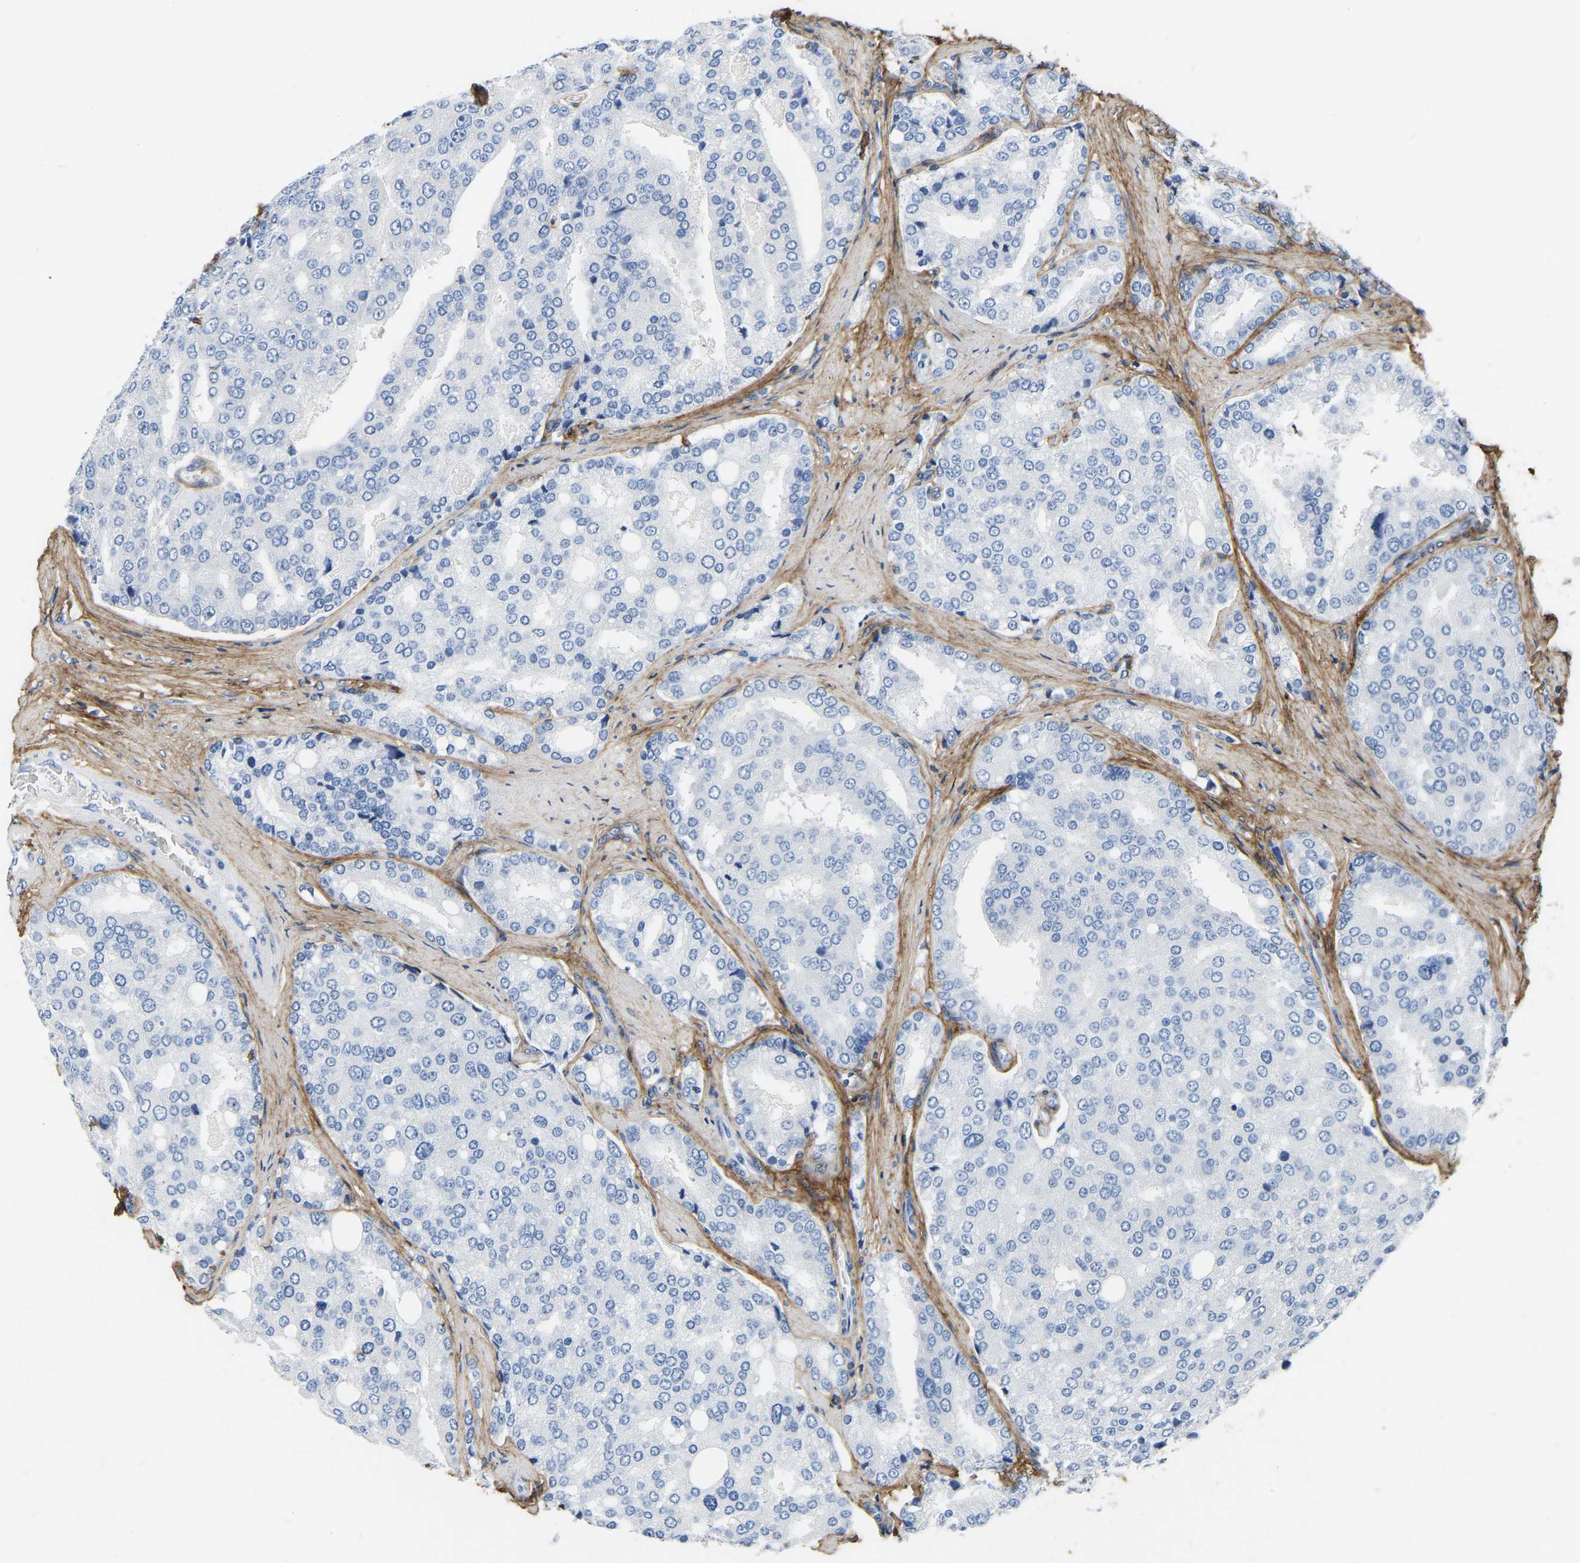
{"staining": {"intensity": "negative", "quantity": "none", "location": "none"}, "tissue": "prostate cancer", "cell_type": "Tumor cells", "image_type": "cancer", "snomed": [{"axis": "morphology", "description": "Adenocarcinoma, High grade"}, {"axis": "topography", "description": "Prostate"}], "caption": "Immunohistochemistry image of human prostate adenocarcinoma (high-grade) stained for a protein (brown), which displays no staining in tumor cells.", "gene": "COL6A1", "patient": {"sex": "male", "age": 50}}